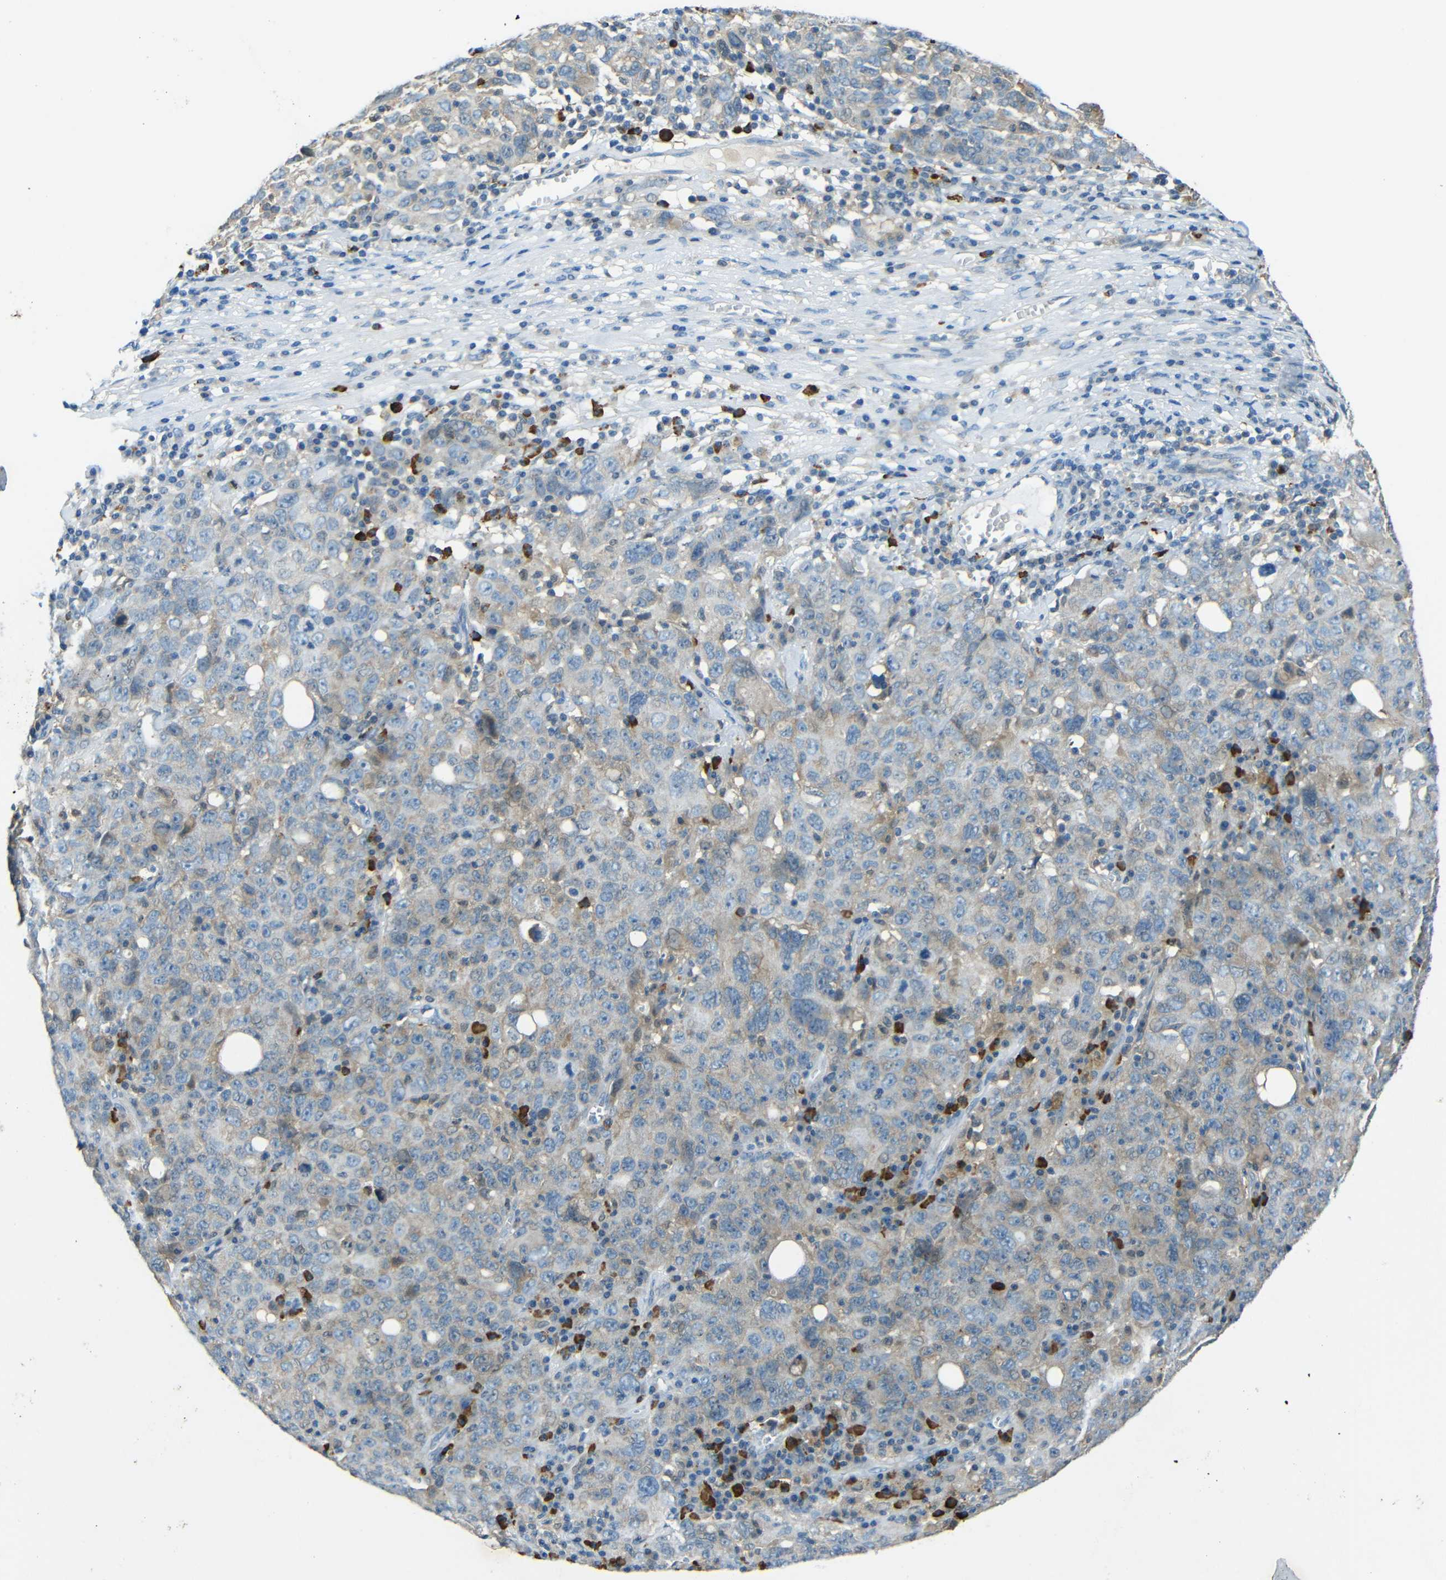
{"staining": {"intensity": "weak", "quantity": "<25%", "location": "cytoplasmic/membranous"}, "tissue": "ovarian cancer", "cell_type": "Tumor cells", "image_type": "cancer", "snomed": [{"axis": "morphology", "description": "Carcinoma, endometroid"}, {"axis": "topography", "description": "Ovary"}], "caption": "Immunohistochemical staining of human ovarian cancer displays no significant expression in tumor cells.", "gene": "CYP26B1", "patient": {"sex": "female", "age": 62}}